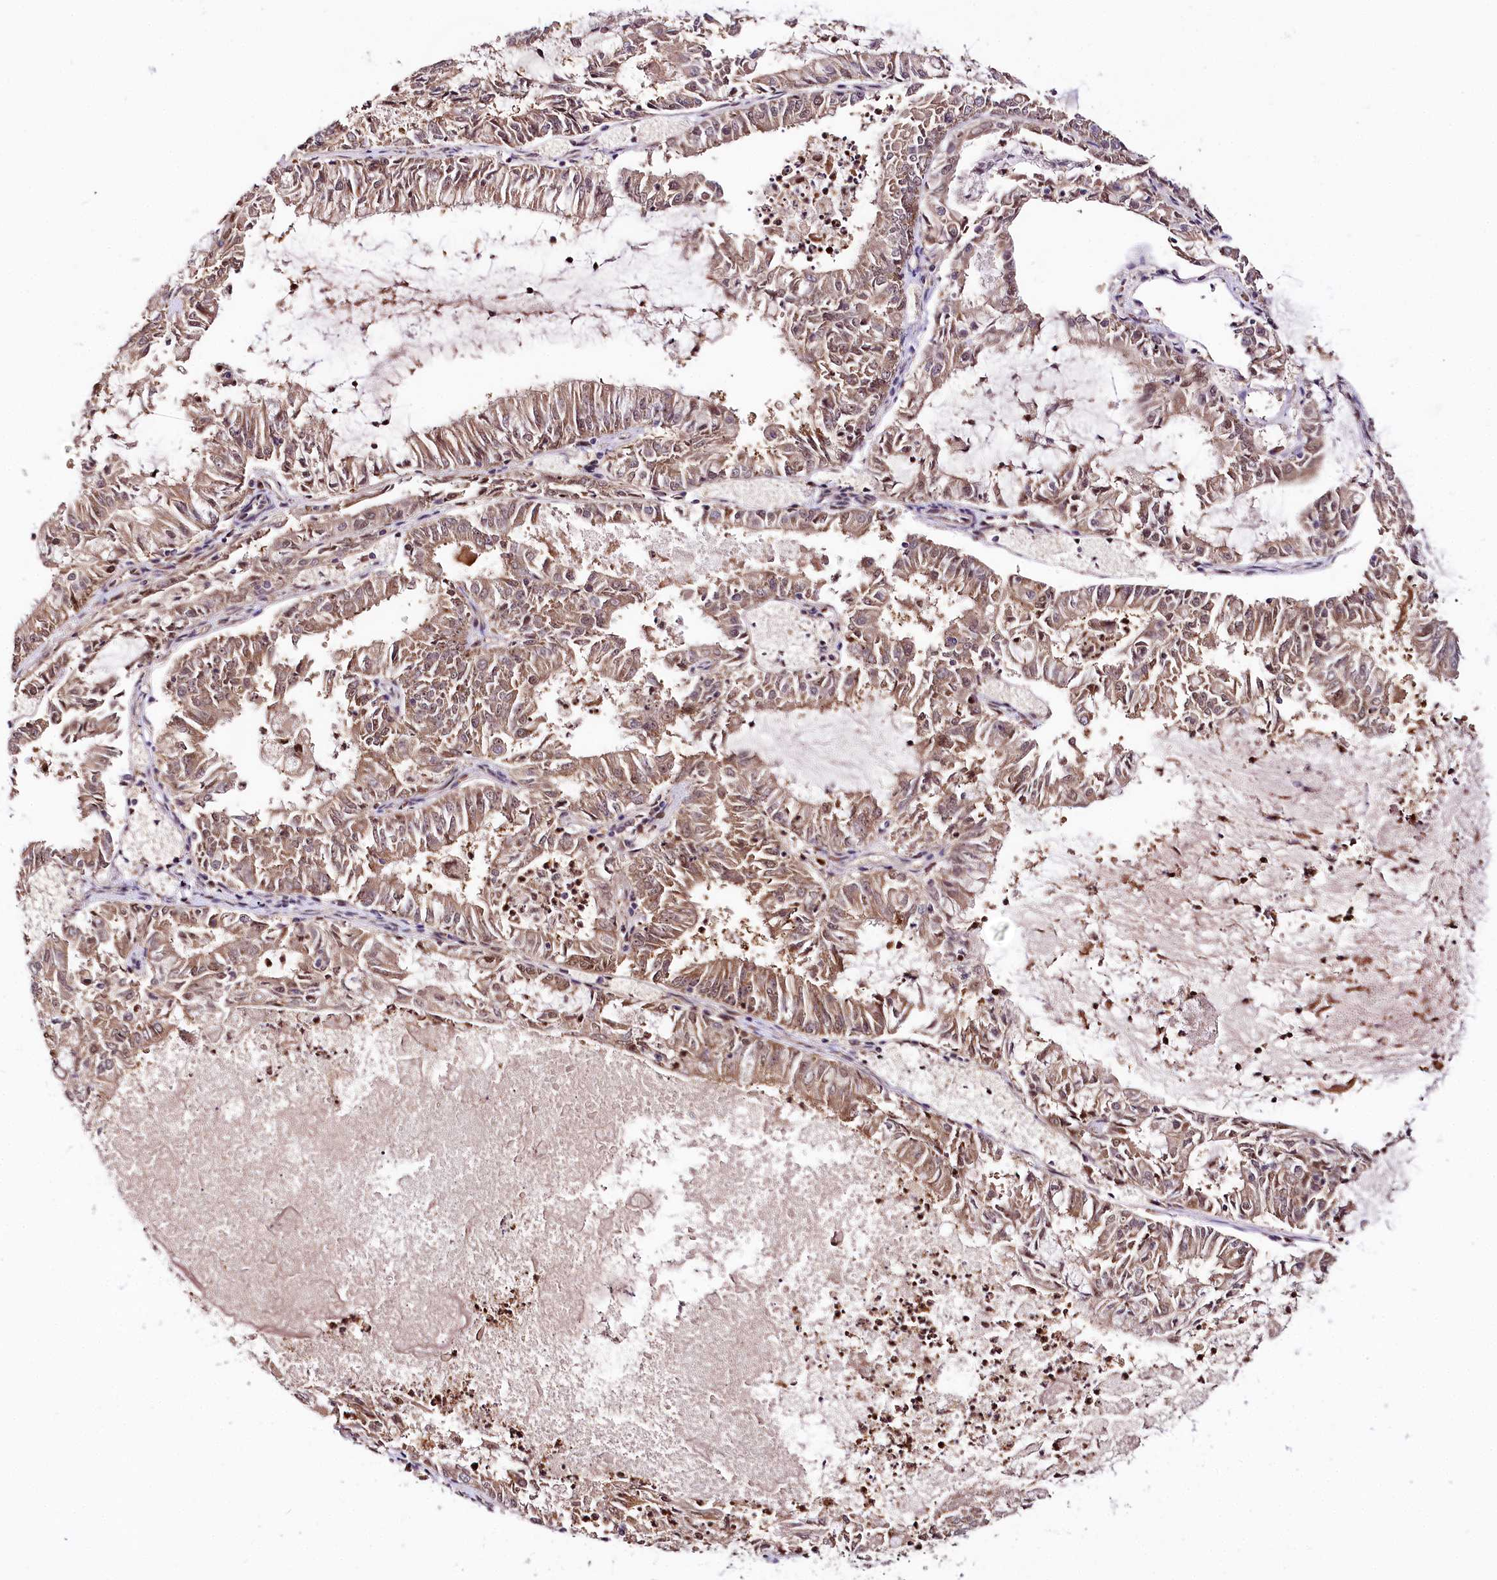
{"staining": {"intensity": "moderate", "quantity": ">75%", "location": "cytoplasmic/membranous"}, "tissue": "endometrial cancer", "cell_type": "Tumor cells", "image_type": "cancer", "snomed": [{"axis": "morphology", "description": "Adenocarcinoma, NOS"}, {"axis": "topography", "description": "Endometrium"}], "caption": "Endometrial cancer was stained to show a protein in brown. There is medium levels of moderate cytoplasmic/membranous expression in approximately >75% of tumor cells.", "gene": "GNL3L", "patient": {"sex": "female", "age": 57}}